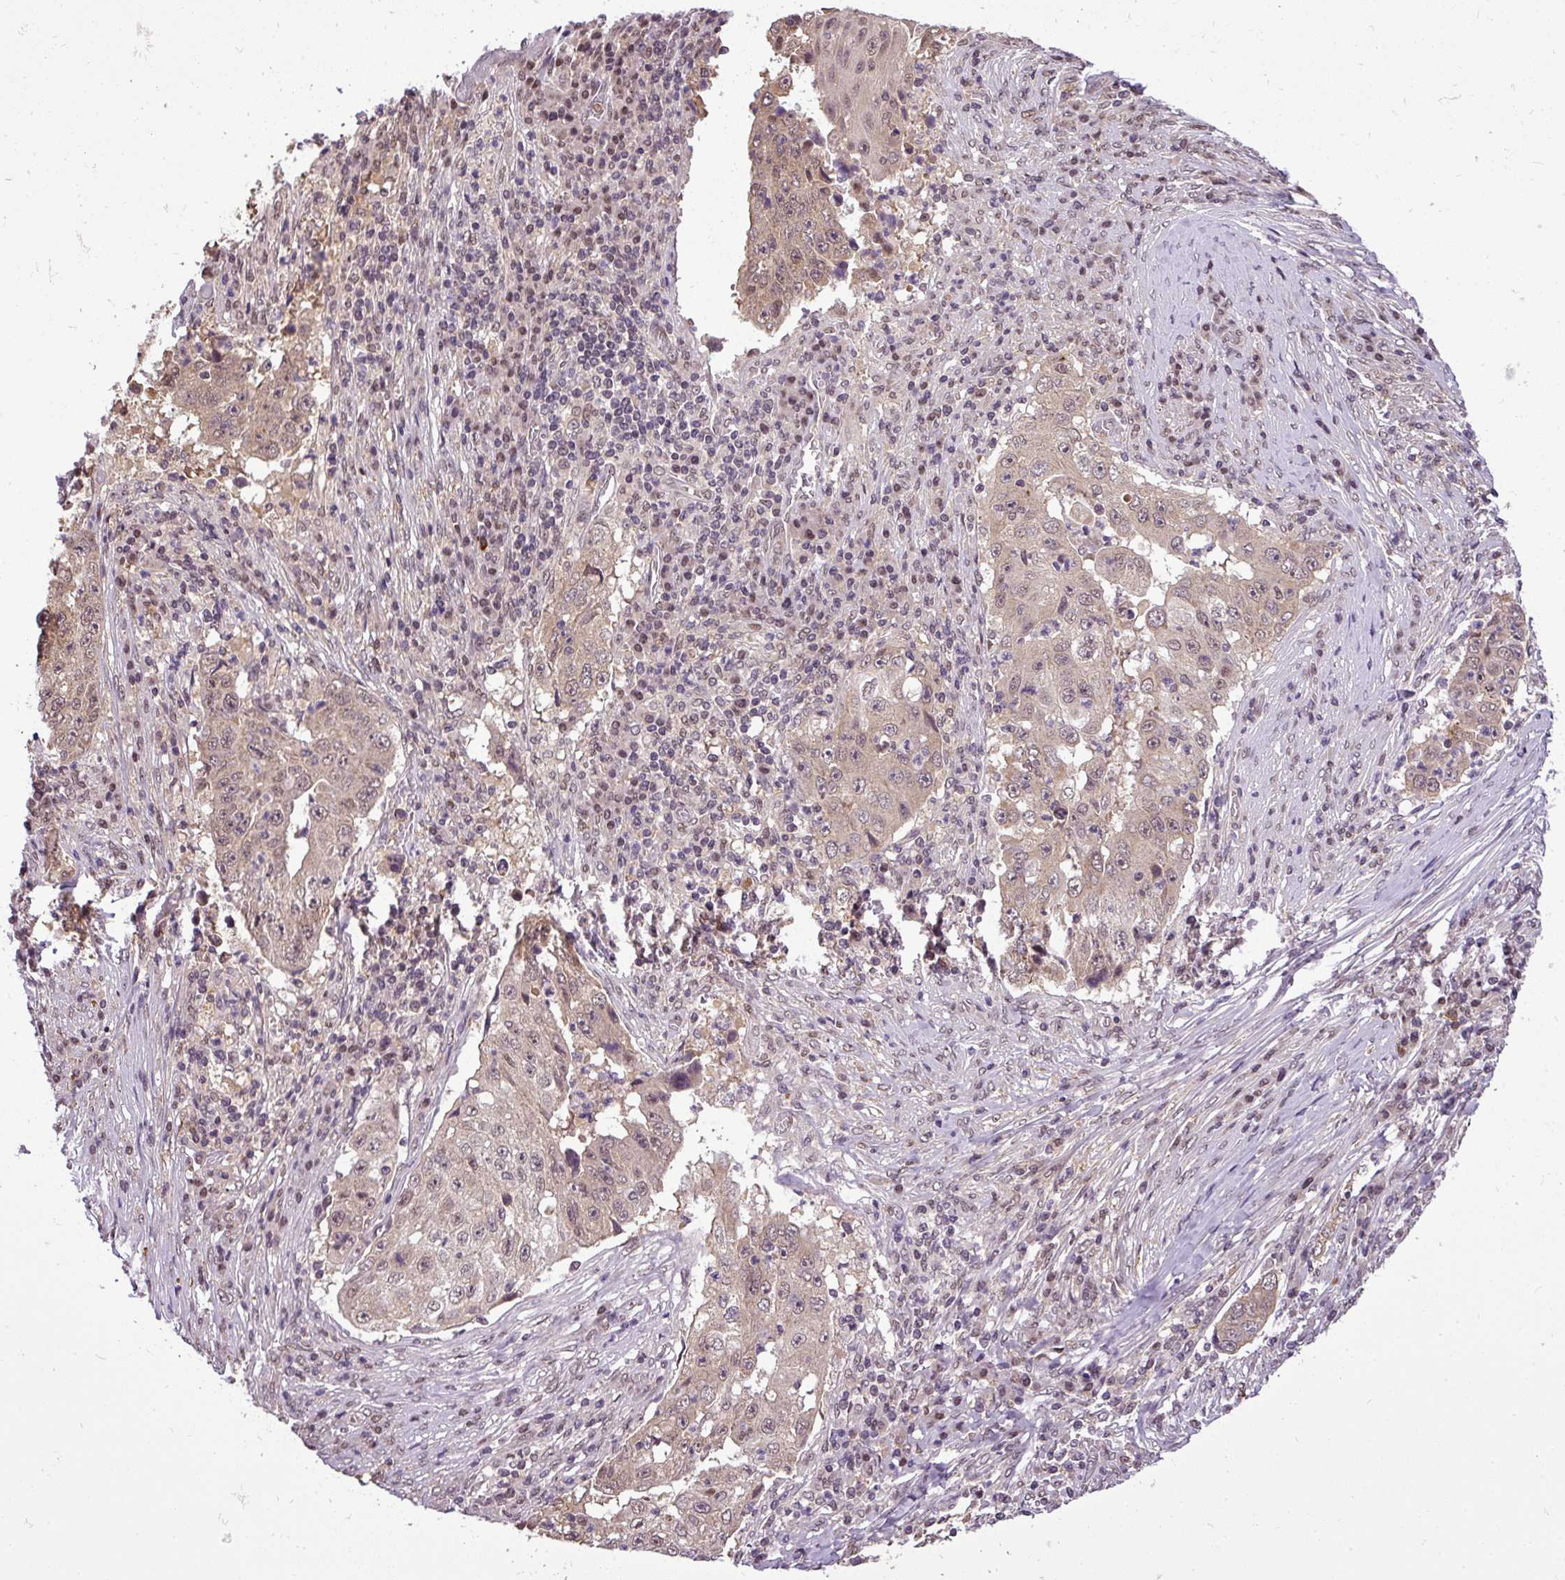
{"staining": {"intensity": "weak", "quantity": ">75%", "location": "cytoplasmic/membranous,nuclear"}, "tissue": "lung cancer", "cell_type": "Tumor cells", "image_type": "cancer", "snomed": [{"axis": "morphology", "description": "Squamous cell carcinoma, NOS"}, {"axis": "topography", "description": "Lung"}], "caption": "The immunohistochemical stain labels weak cytoplasmic/membranous and nuclear staining in tumor cells of squamous cell carcinoma (lung) tissue. Ihc stains the protein of interest in brown and the nuclei are stained blue.", "gene": "MFHAS1", "patient": {"sex": "male", "age": 64}}